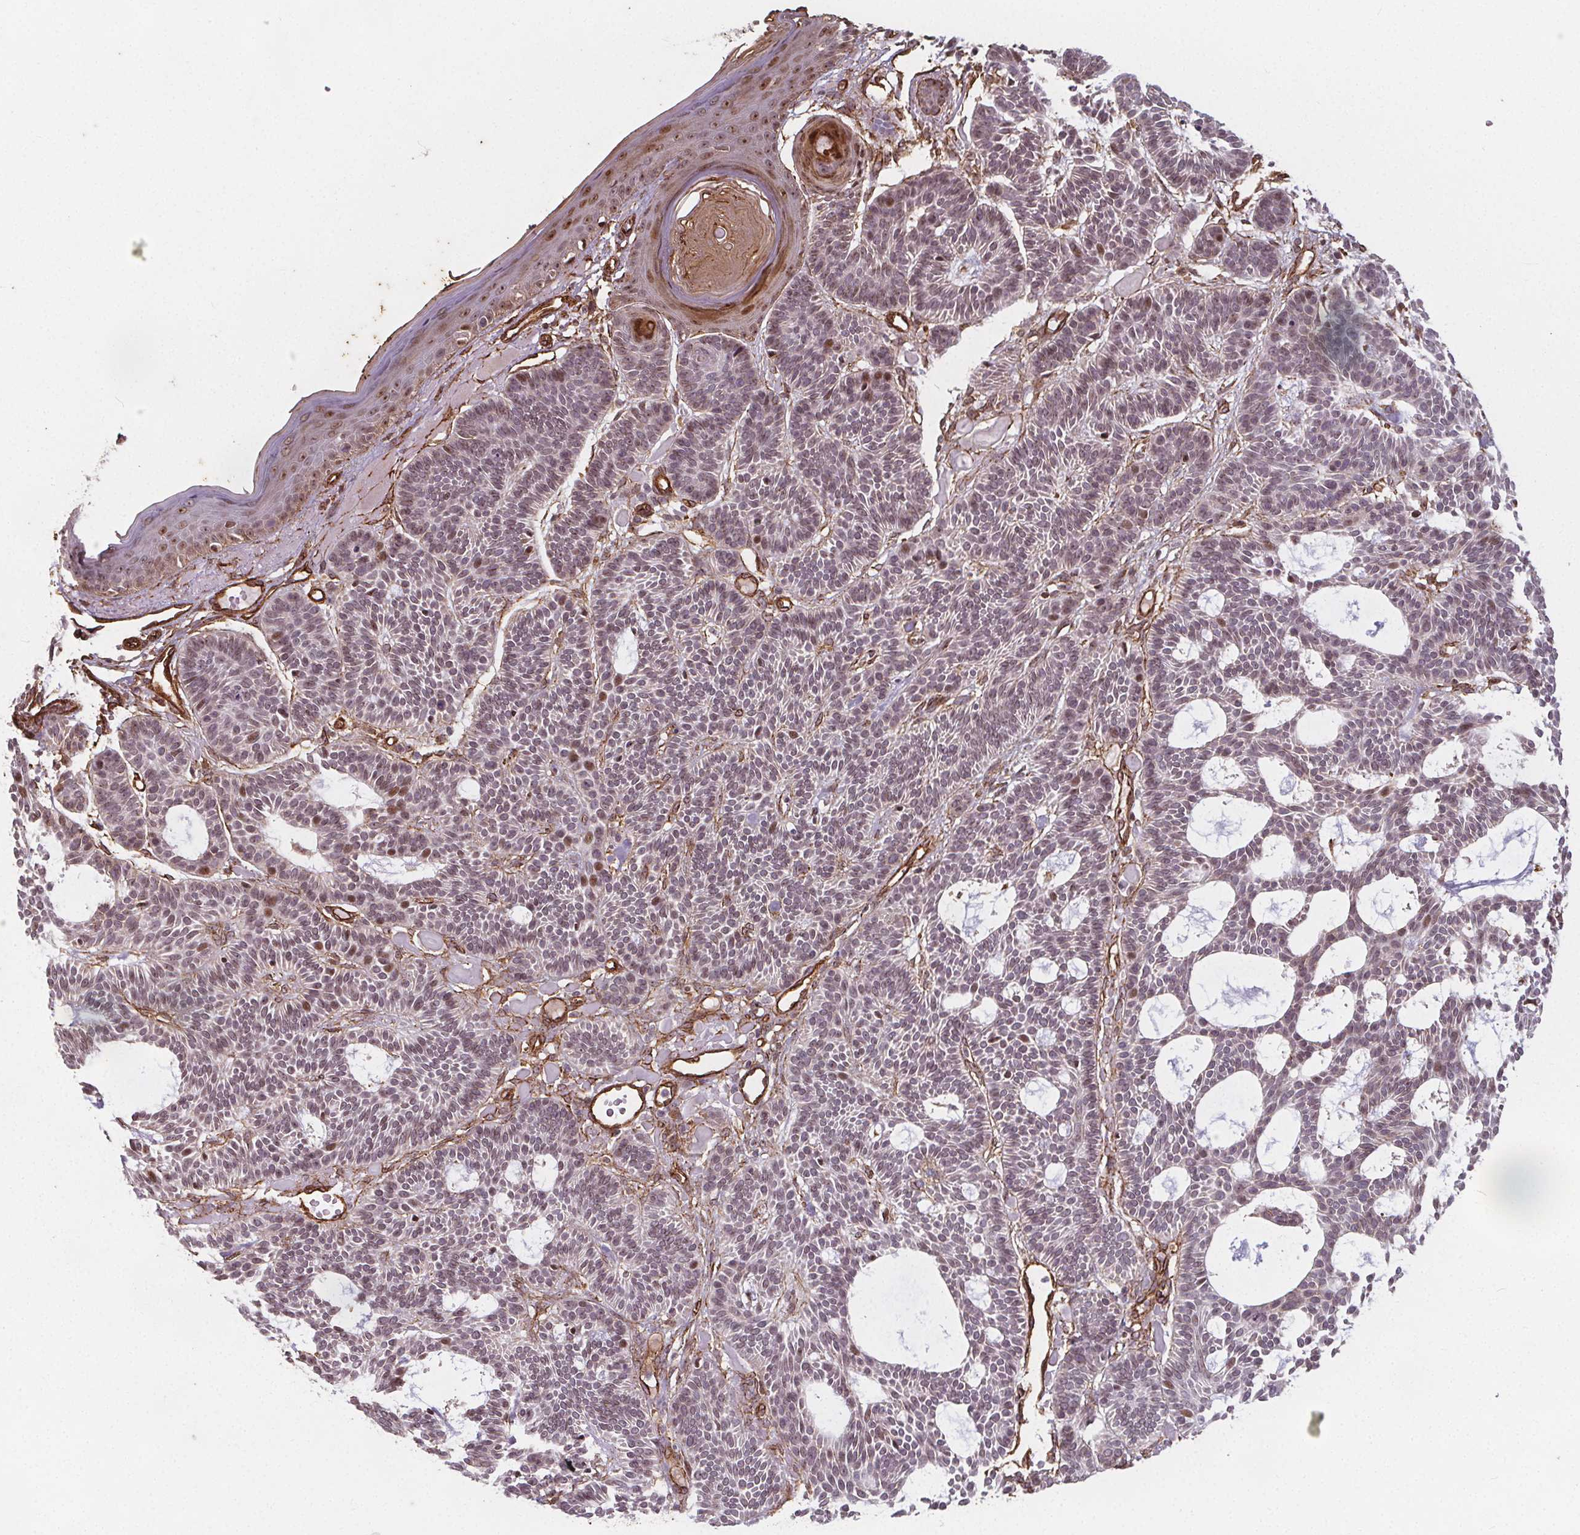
{"staining": {"intensity": "weak", "quantity": "25%-75%", "location": "nuclear"}, "tissue": "skin cancer", "cell_type": "Tumor cells", "image_type": "cancer", "snomed": [{"axis": "morphology", "description": "Basal cell carcinoma"}, {"axis": "topography", "description": "Skin"}], "caption": "Immunohistochemistry histopathology image of skin cancer (basal cell carcinoma) stained for a protein (brown), which demonstrates low levels of weak nuclear expression in about 25%-75% of tumor cells.", "gene": "HAS1", "patient": {"sex": "male", "age": 85}}